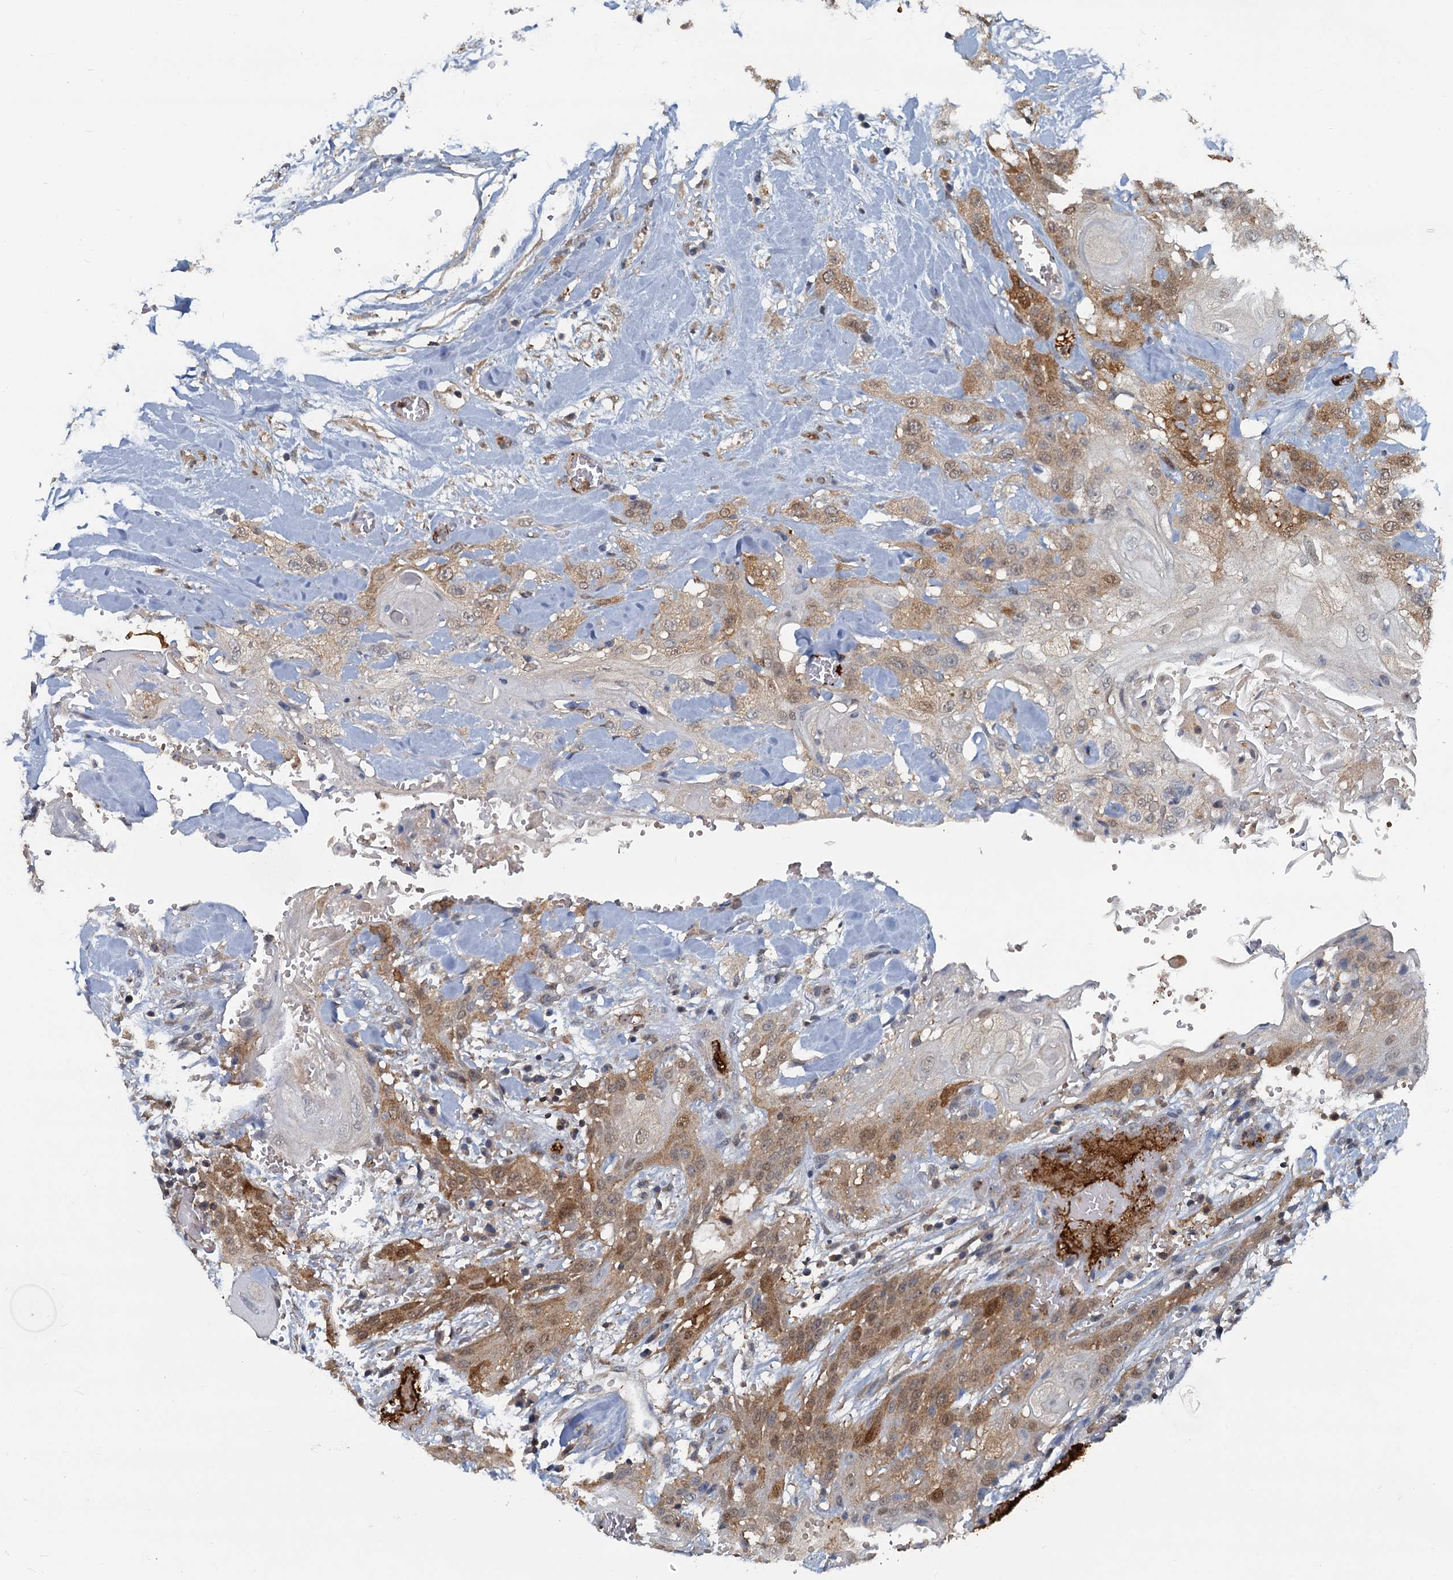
{"staining": {"intensity": "moderate", "quantity": "25%-75%", "location": "cytoplasmic/membranous,nuclear"}, "tissue": "head and neck cancer", "cell_type": "Tumor cells", "image_type": "cancer", "snomed": [{"axis": "morphology", "description": "Squamous cell carcinoma, NOS"}, {"axis": "topography", "description": "Head-Neck"}], "caption": "Immunohistochemical staining of human head and neck cancer displays moderate cytoplasmic/membranous and nuclear protein staining in approximately 25%-75% of tumor cells.", "gene": "GCLM", "patient": {"sex": "female", "age": 43}}